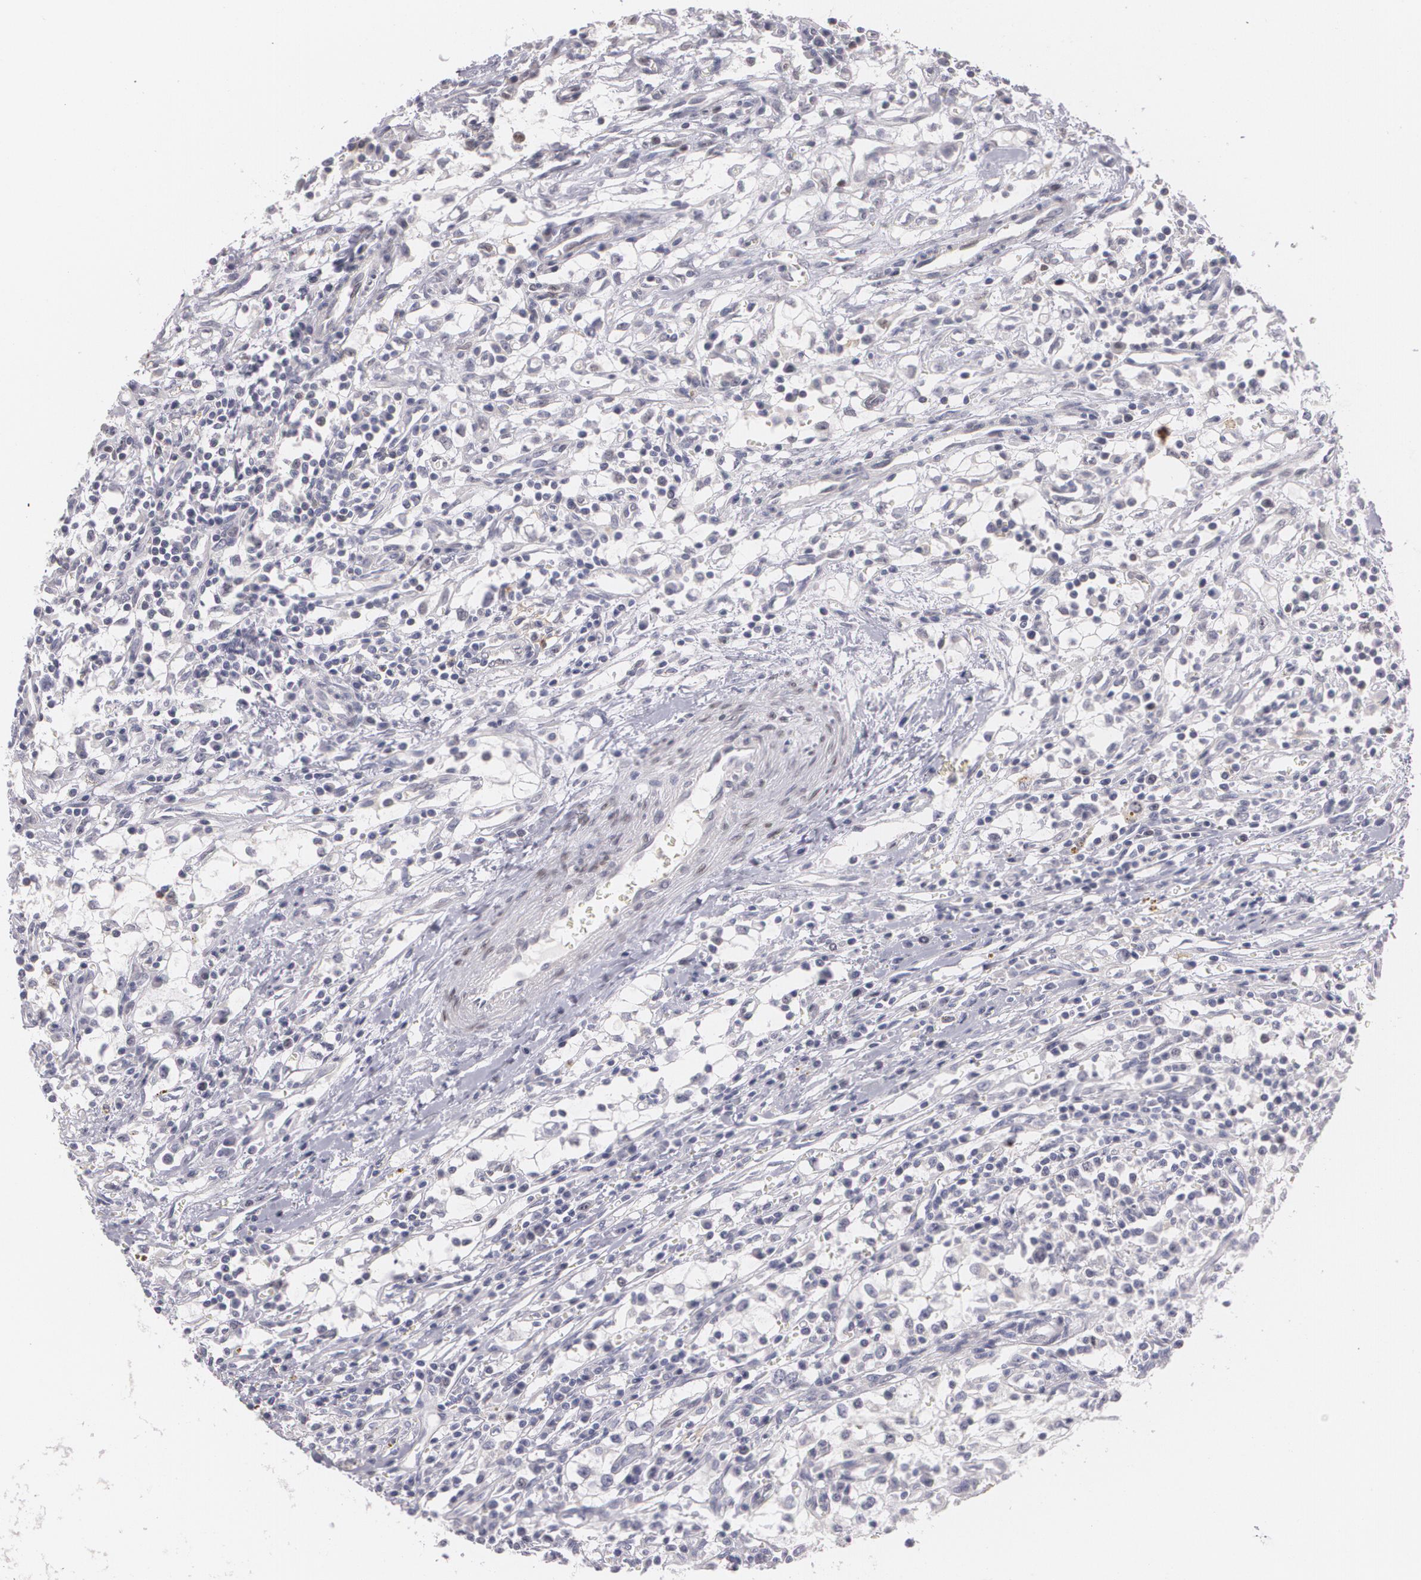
{"staining": {"intensity": "negative", "quantity": "none", "location": "none"}, "tissue": "renal cancer", "cell_type": "Tumor cells", "image_type": "cancer", "snomed": [{"axis": "morphology", "description": "Adenocarcinoma, NOS"}, {"axis": "topography", "description": "Kidney"}], "caption": "High power microscopy micrograph of an immunohistochemistry (IHC) image of renal adenocarcinoma, revealing no significant staining in tumor cells.", "gene": "ZBTB16", "patient": {"sex": "male", "age": 82}}